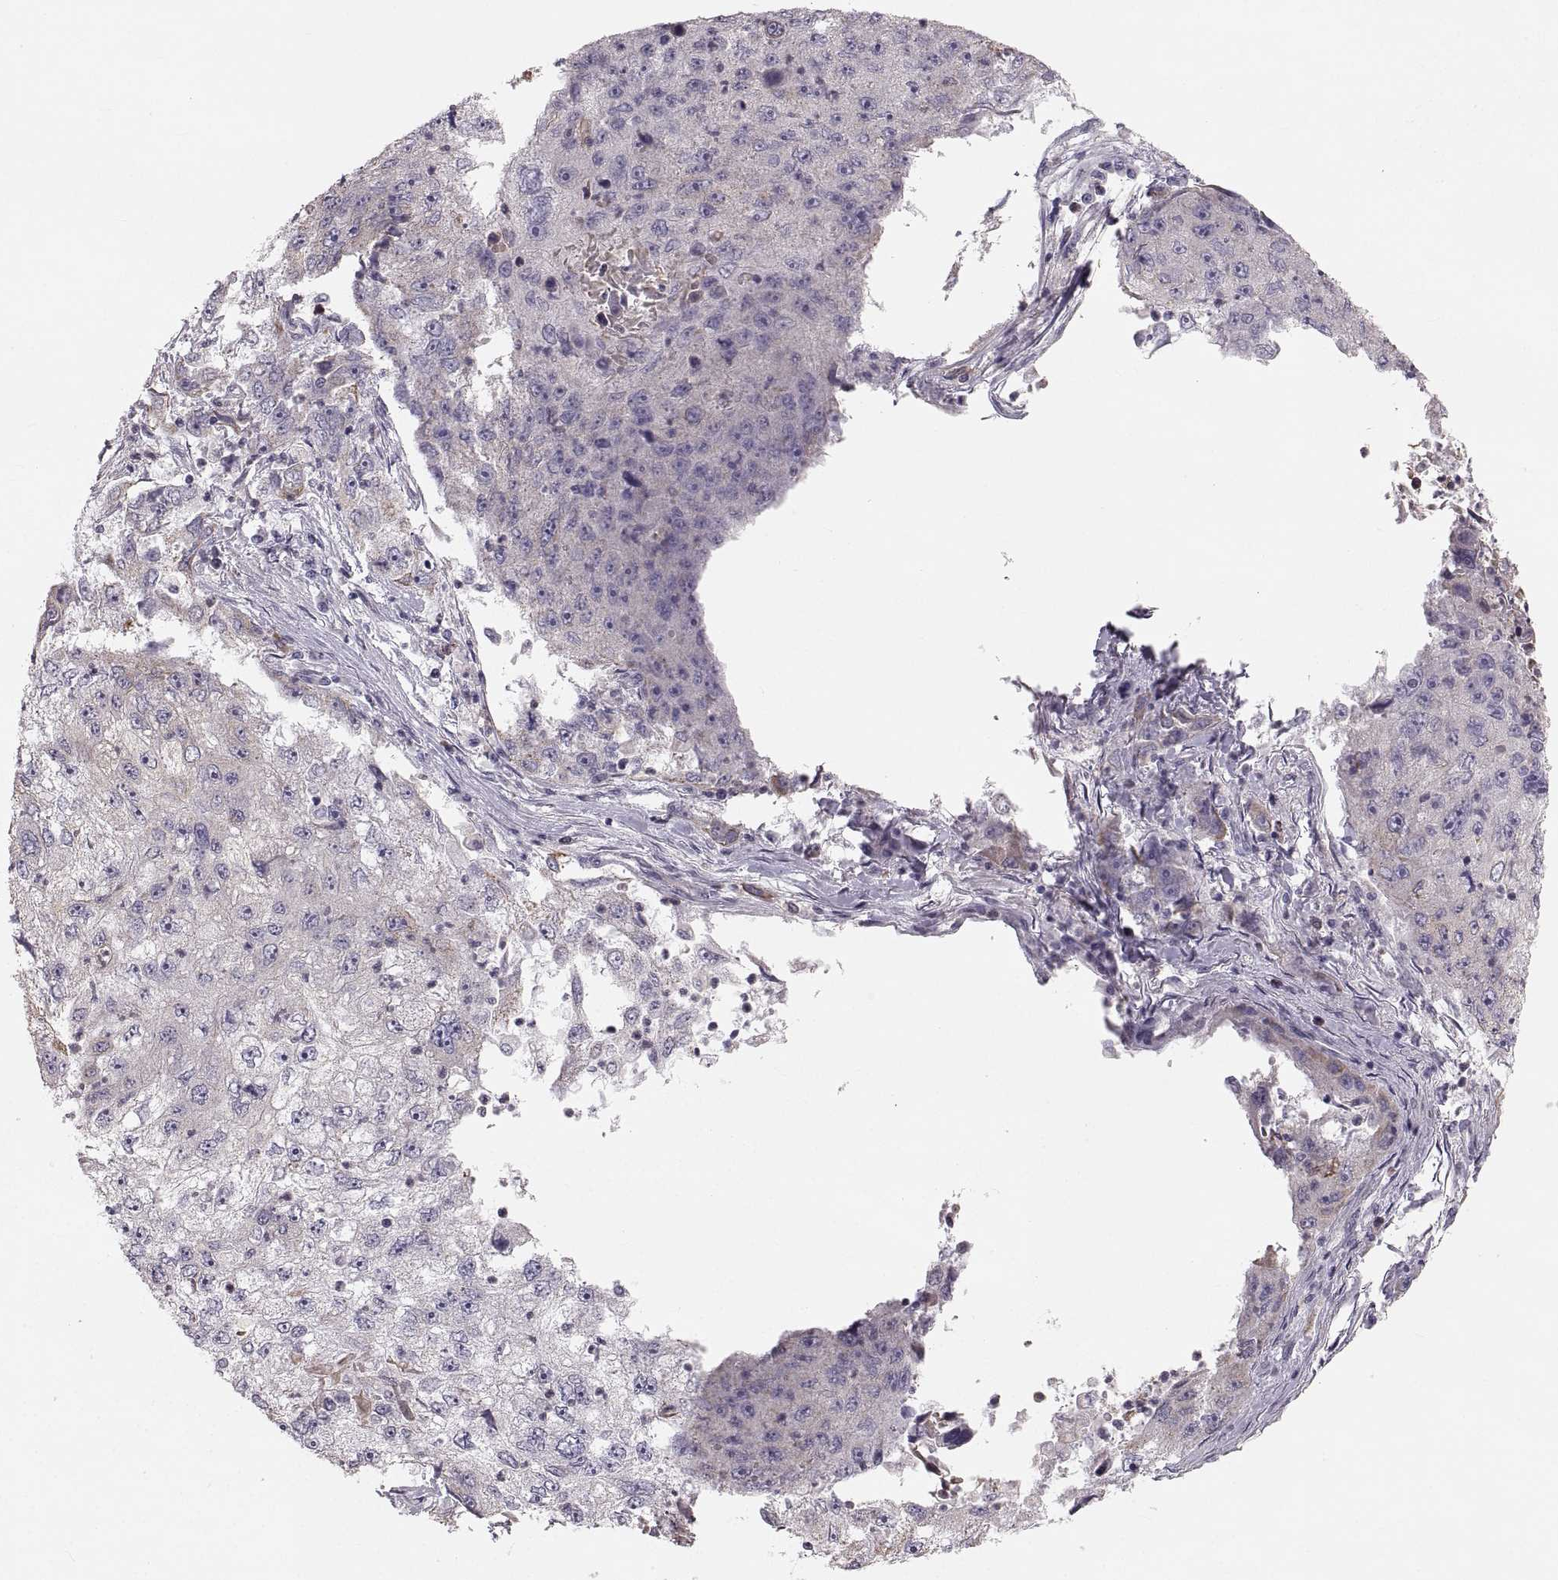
{"staining": {"intensity": "negative", "quantity": "none", "location": "none"}, "tissue": "cervical cancer", "cell_type": "Tumor cells", "image_type": "cancer", "snomed": [{"axis": "morphology", "description": "Squamous cell carcinoma, NOS"}, {"axis": "topography", "description": "Cervix"}], "caption": "The photomicrograph demonstrates no staining of tumor cells in cervical squamous cell carcinoma. The staining is performed using DAB brown chromogen with nuclei counter-stained in using hematoxylin.", "gene": "RUNDC3A", "patient": {"sex": "female", "age": 36}}